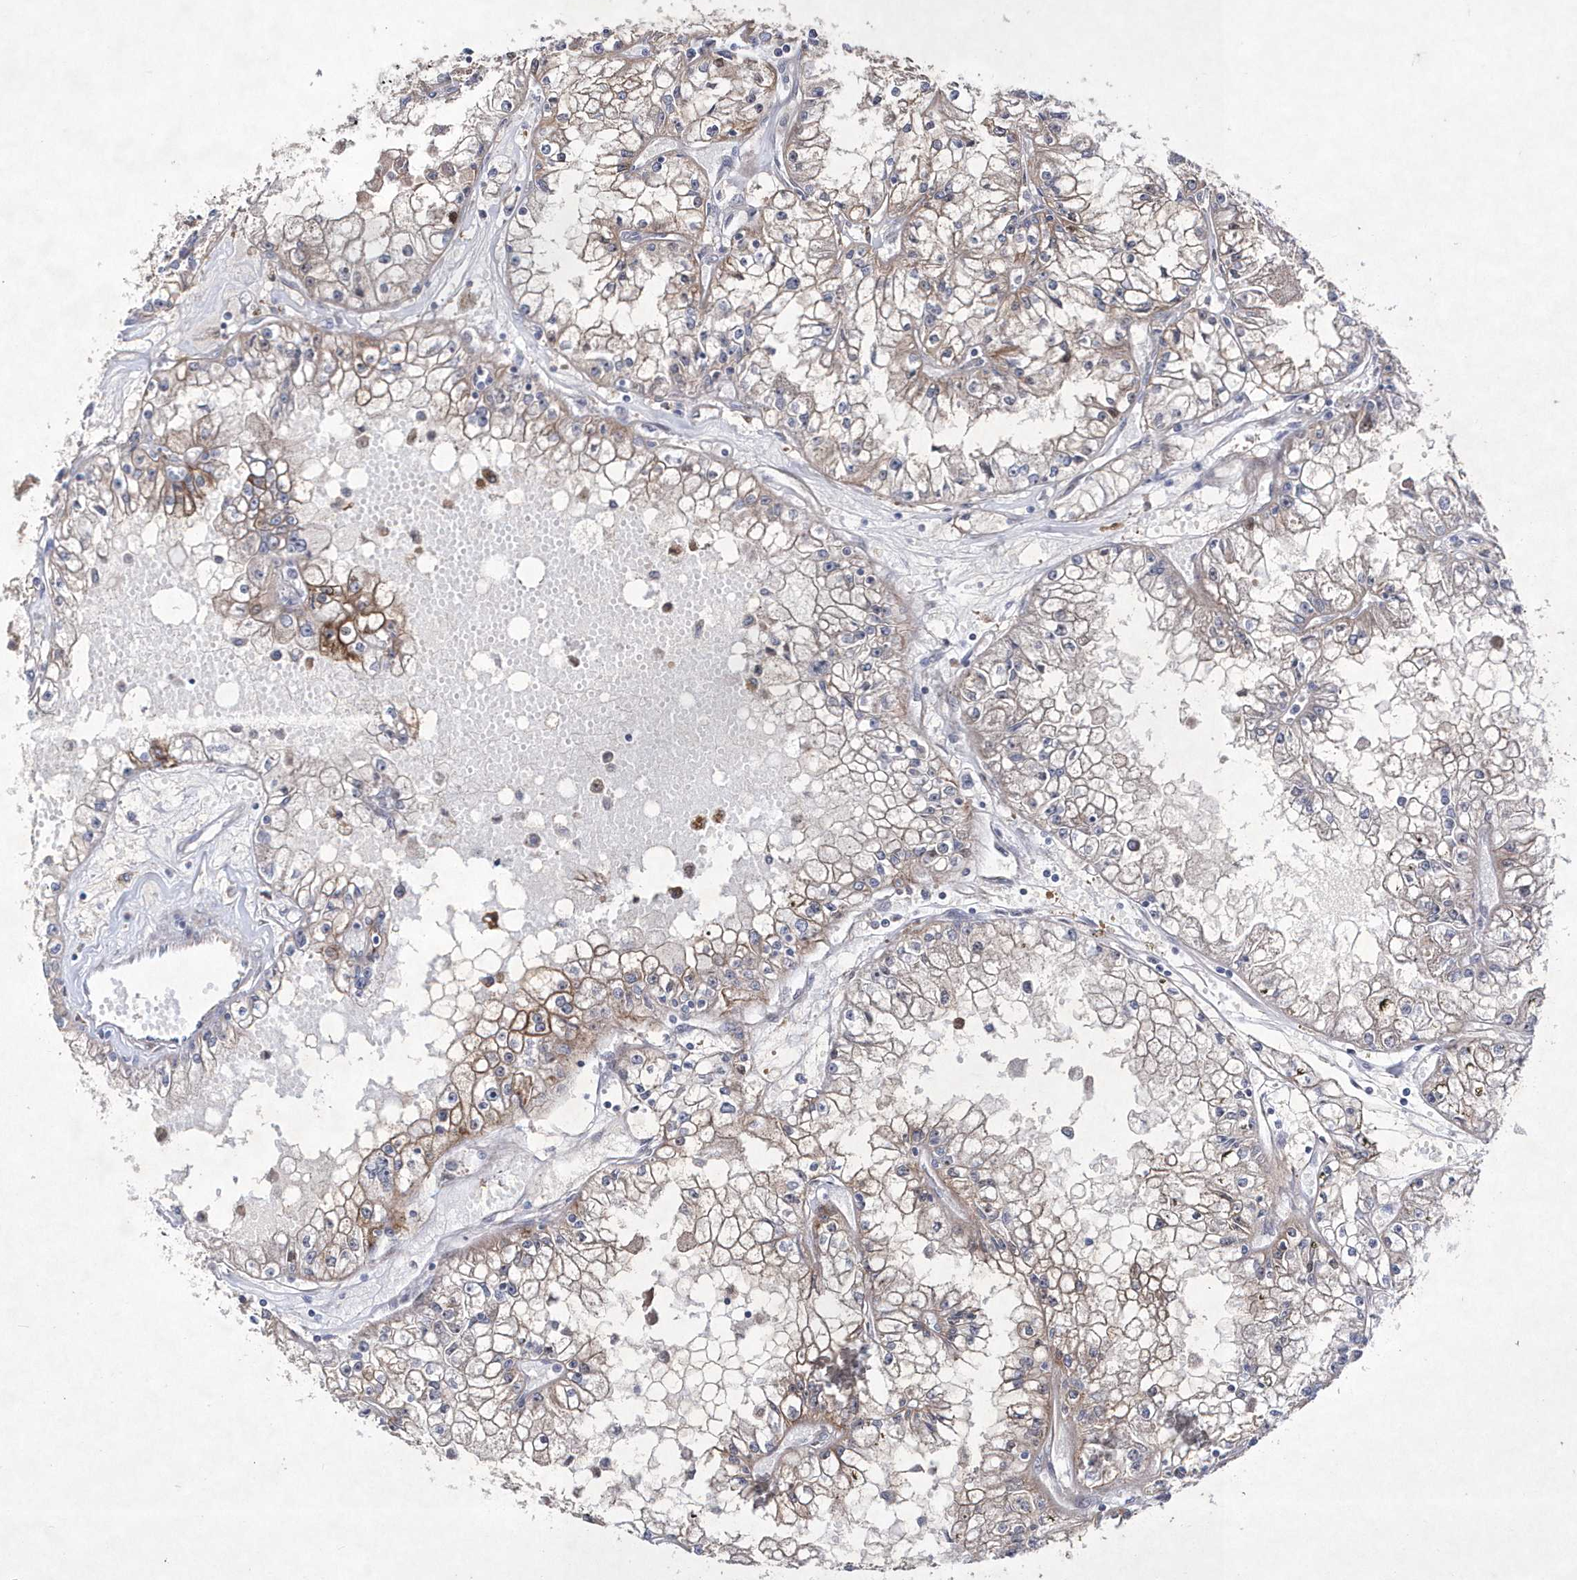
{"staining": {"intensity": "moderate", "quantity": "25%-75%", "location": "cytoplasmic/membranous"}, "tissue": "renal cancer", "cell_type": "Tumor cells", "image_type": "cancer", "snomed": [{"axis": "morphology", "description": "Adenocarcinoma, NOS"}, {"axis": "topography", "description": "Kidney"}], "caption": "IHC micrograph of neoplastic tissue: human adenocarcinoma (renal) stained using immunohistochemistry demonstrates medium levels of moderate protein expression localized specifically in the cytoplasmic/membranous of tumor cells, appearing as a cytoplasmic/membranous brown color.", "gene": "DSPP", "patient": {"sex": "male", "age": 56}}